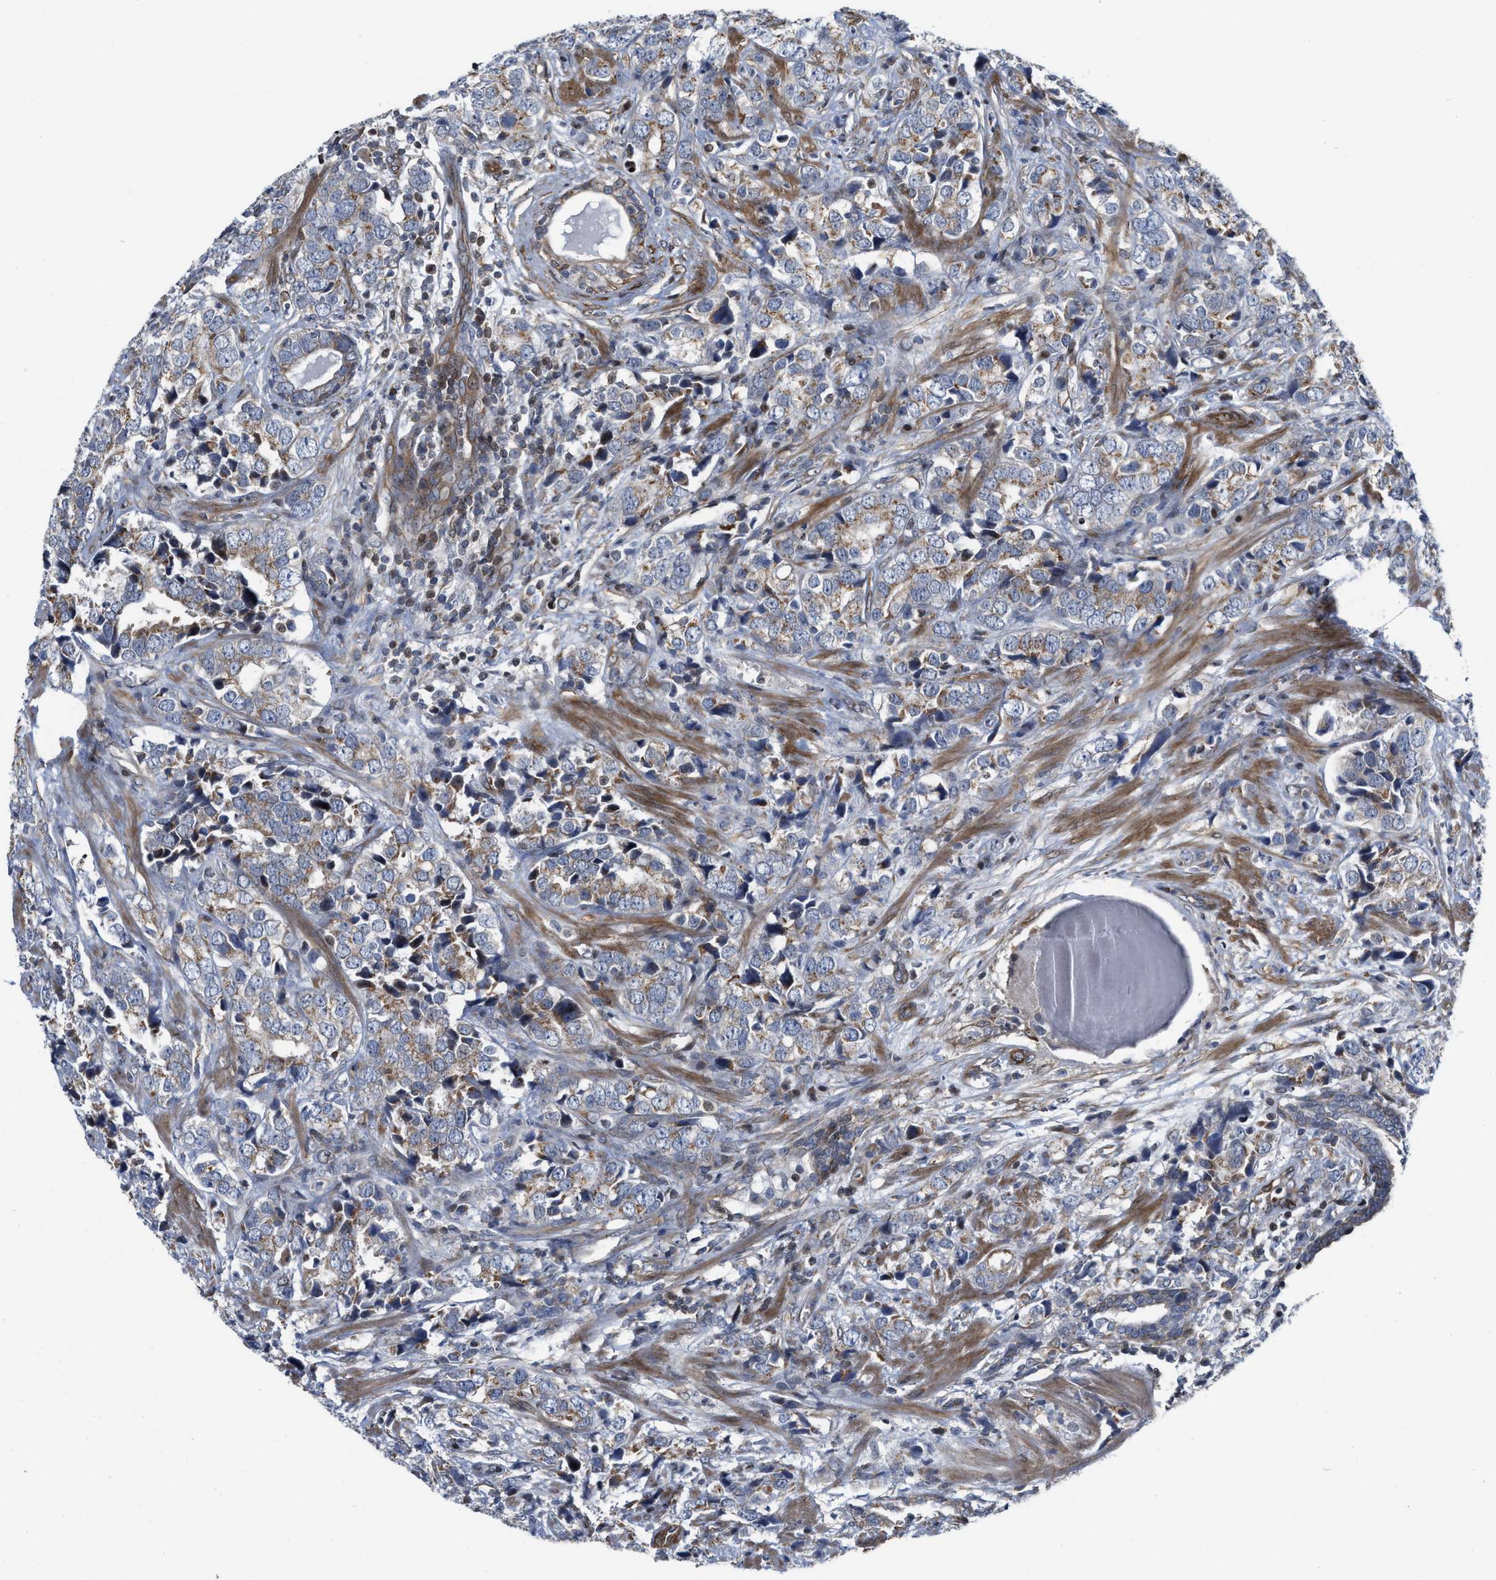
{"staining": {"intensity": "weak", "quantity": "25%-75%", "location": "cytoplasmic/membranous"}, "tissue": "prostate cancer", "cell_type": "Tumor cells", "image_type": "cancer", "snomed": [{"axis": "morphology", "description": "Adenocarcinoma, High grade"}, {"axis": "topography", "description": "Prostate"}], "caption": "Prostate cancer (adenocarcinoma (high-grade)) tissue shows weak cytoplasmic/membranous staining in about 25%-75% of tumor cells", "gene": "TGFB1I1", "patient": {"sex": "male", "age": 71}}